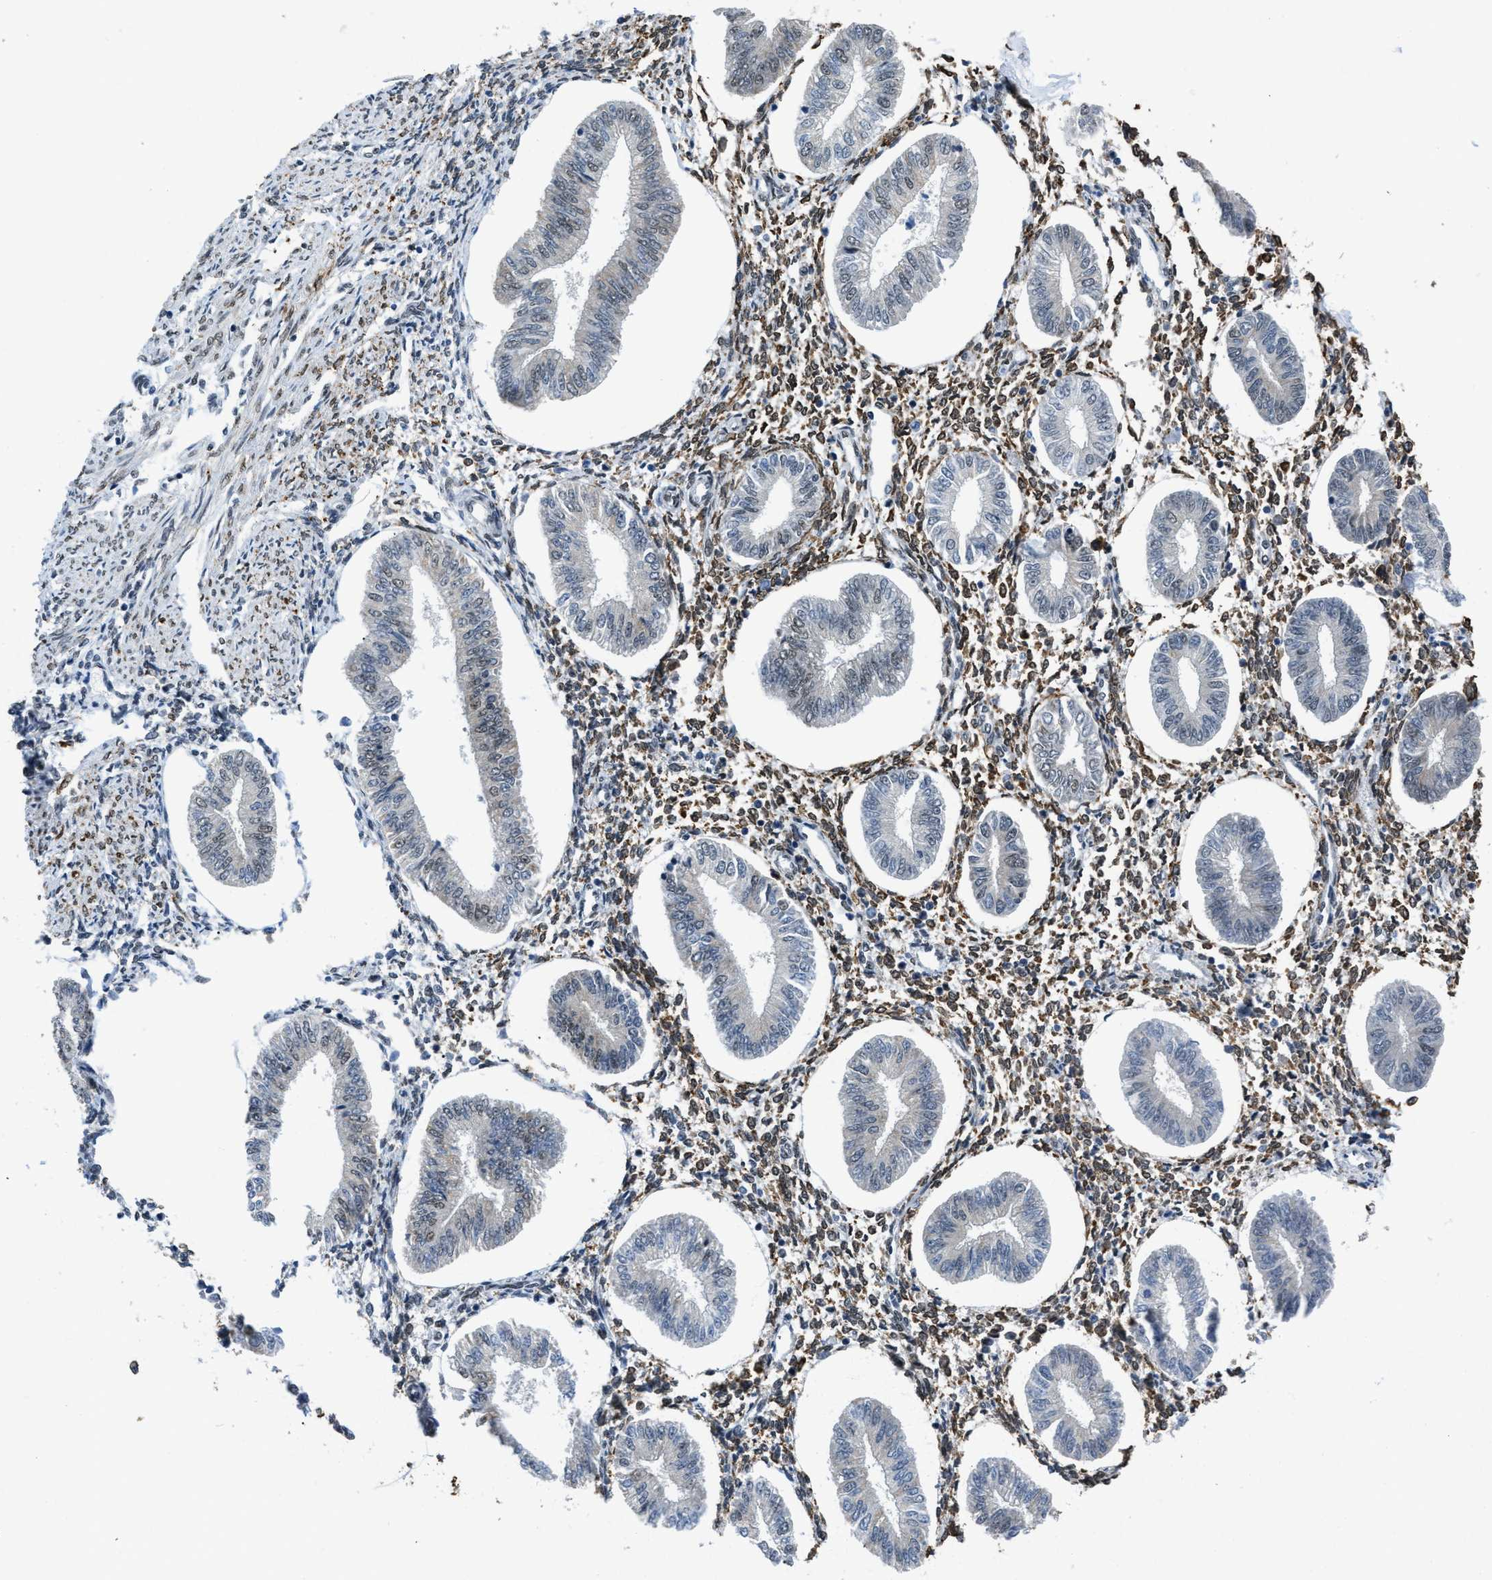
{"staining": {"intensity": "moderate", "quantity": "25%-75%", "location": "cytoplasmic/membranous,nuclear"}, "tissue": "endometrium", "cell_type": "Cells in endometrial stroma", "image_type": "normal", "snomed": [{"axis": "morphology", "description": "Normal tissue, NOS"}, {"axis": "topography", "description": "Endometrium"}], "caption": "Endometrium stained for a protein (brown) exhibits moderate cytoplasmic/membranous,nuclear positive staining in about 25%-75% of cells in endometrial stroma.", "gene": "GATAD2B", "patient": {"sex": "female", "age": 50}}